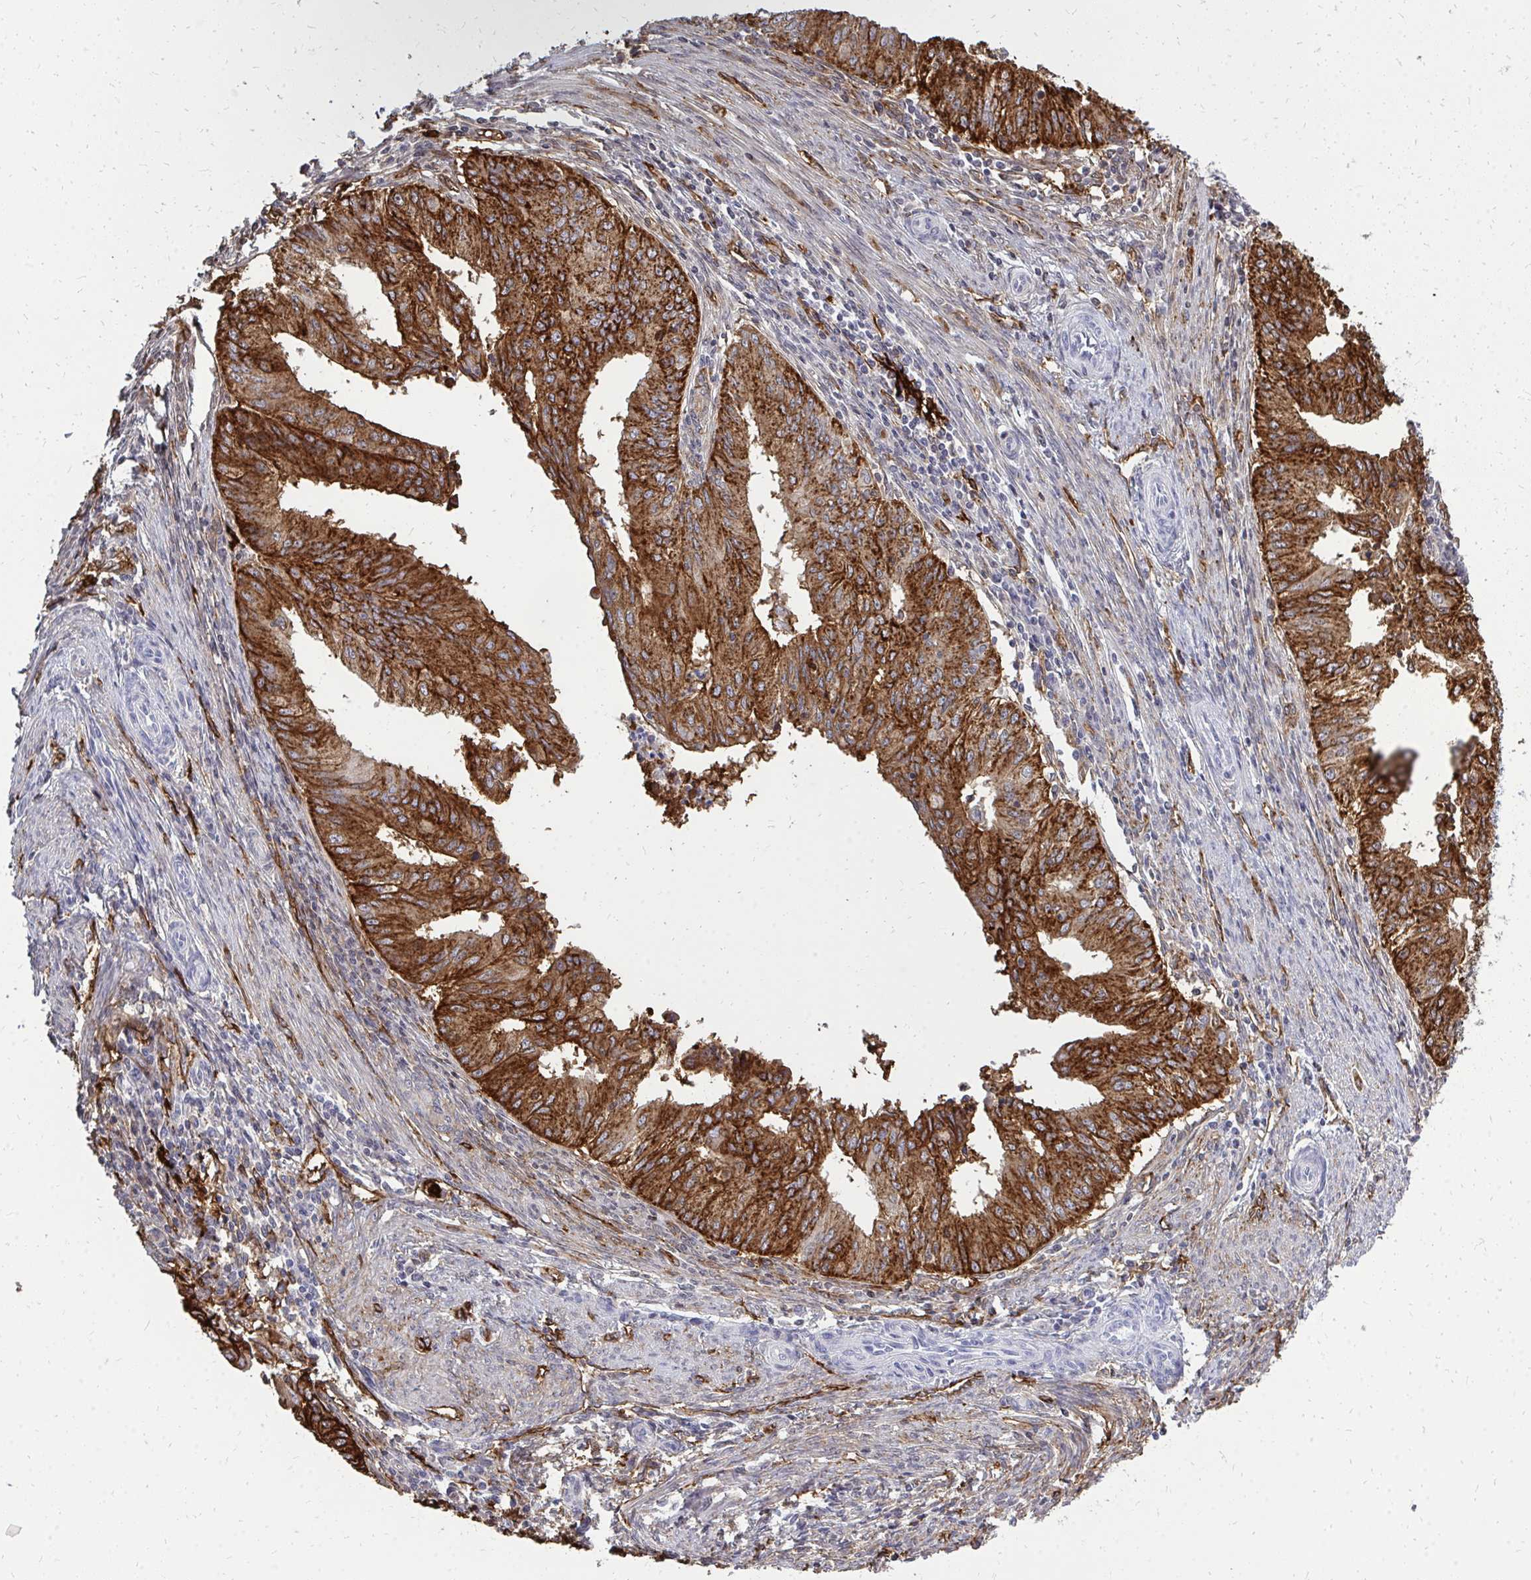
{"staining": {"intensity": "strong", "quantity": ">75%", "location": "cytoplasmic/membranous"}, "tissue": "endometrial cancer", "cell_type": "Tumor cells", "image_type": "cancer", "snomed": [{"axis": "morphology", "description": "Adenocarcinoma, NOS"}, {"axis": "topography", "description": "Endometrium"}], "caption": "This is a histology image of immunohistochemistry (IHC) staining of endometrial adenocarcinoma, which shows strong positivity in the cytoplasmic/membranous of tumor cells.", "gene": "MARCKSL1", "patient": {"sex": "female", "age": 50}}